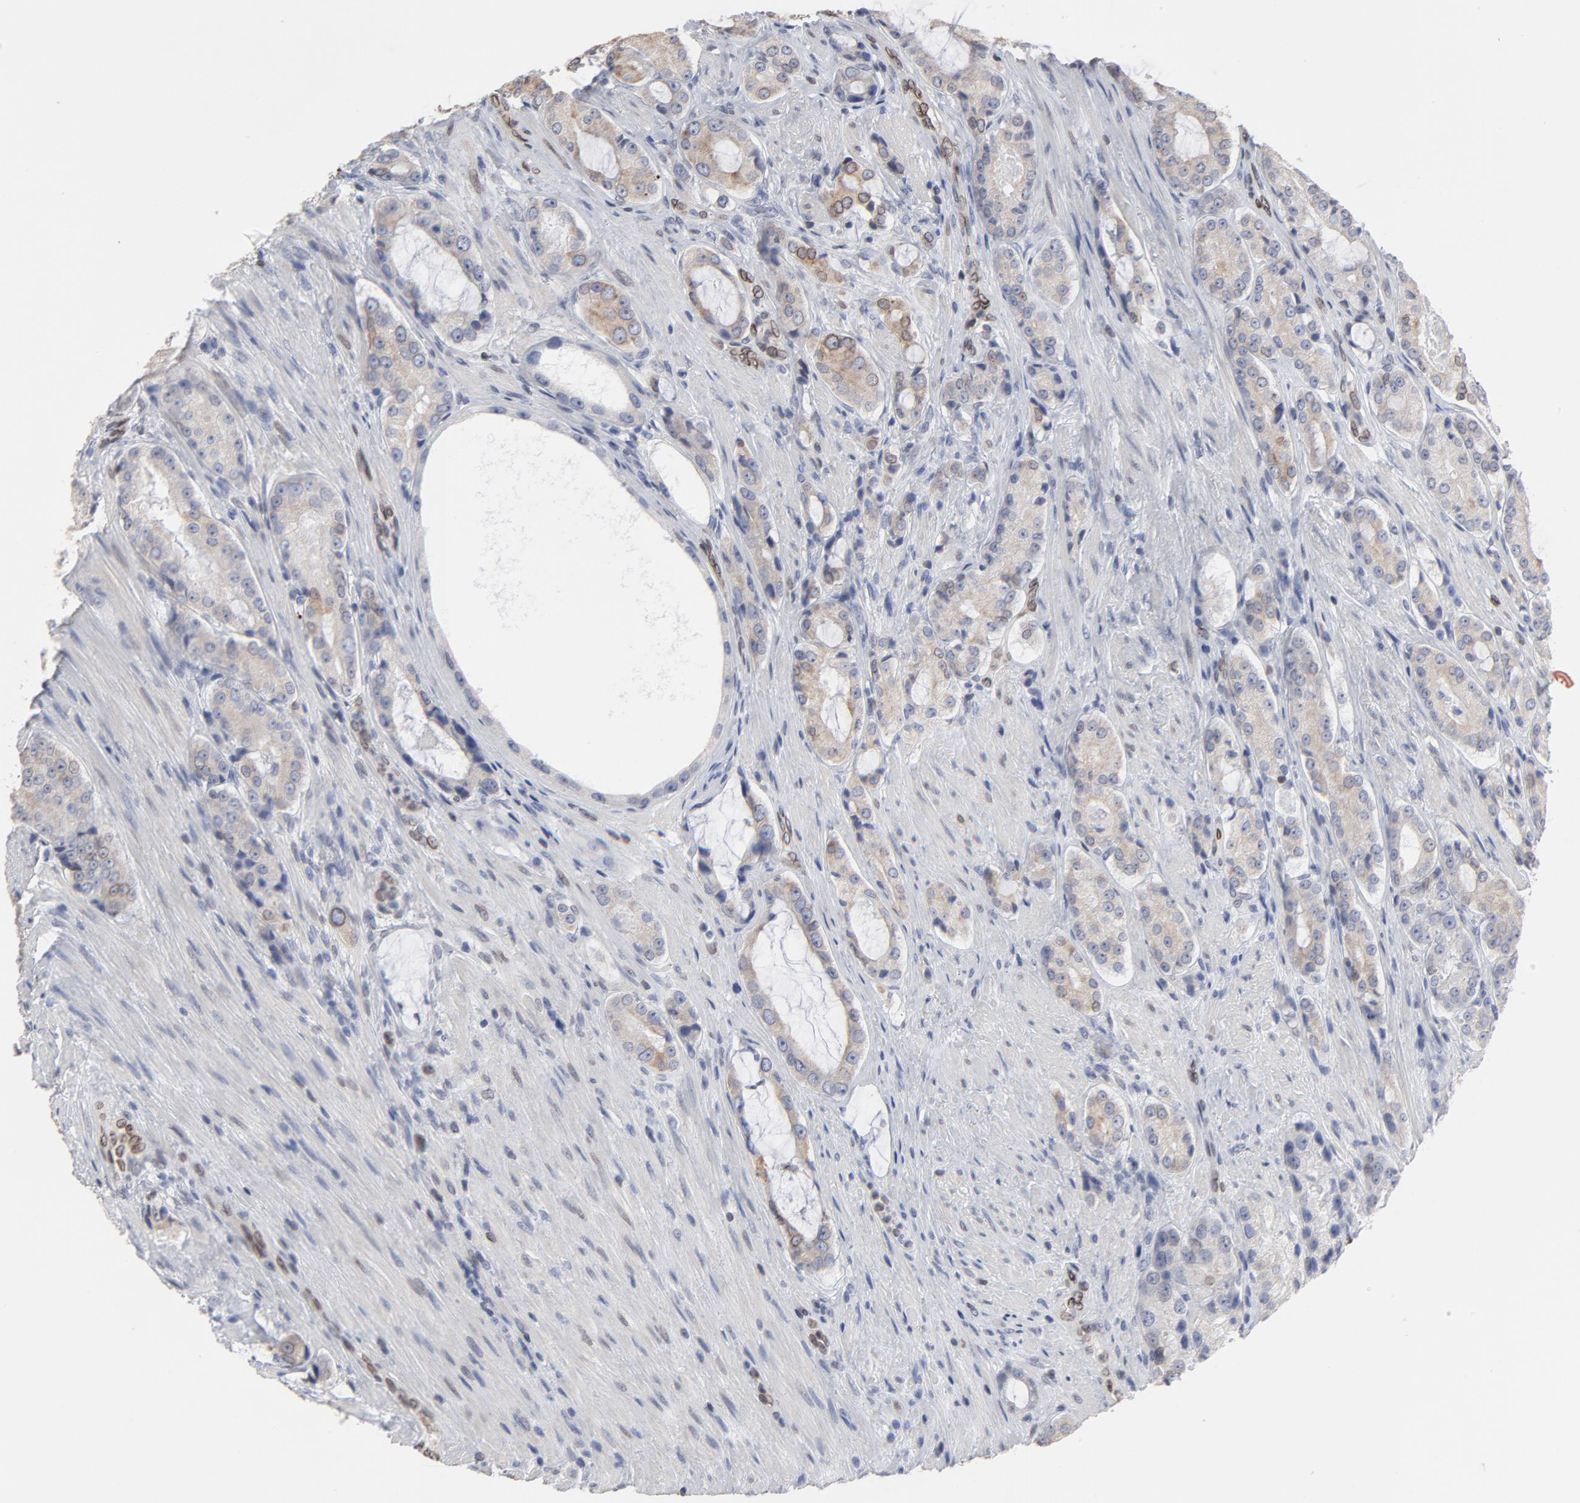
{"staining": {"intensity": "weak", "quantity": "25%-75%", "location": "cytoplasmic/membranous,nuclear"}, "tissue": "prostate cancer", "cell_type": "Tumor cells", "image_type": "cancer", "snomed": [{"axis": "morphology", "description": "Adenocarcinoma, High grade"}, {"axis": "topography", "description": "Prostate"}], "caption": "Protein expression analysis of prostate cancer reveals weak cytoplasmic/membranous and nuclear staining in about 25%-75% of tumor cells. (DAB = brown stain, brightfield microscopy at high magnification).", "gene": "SYNE2", "patient": {"sex": "male", "age": 72}}